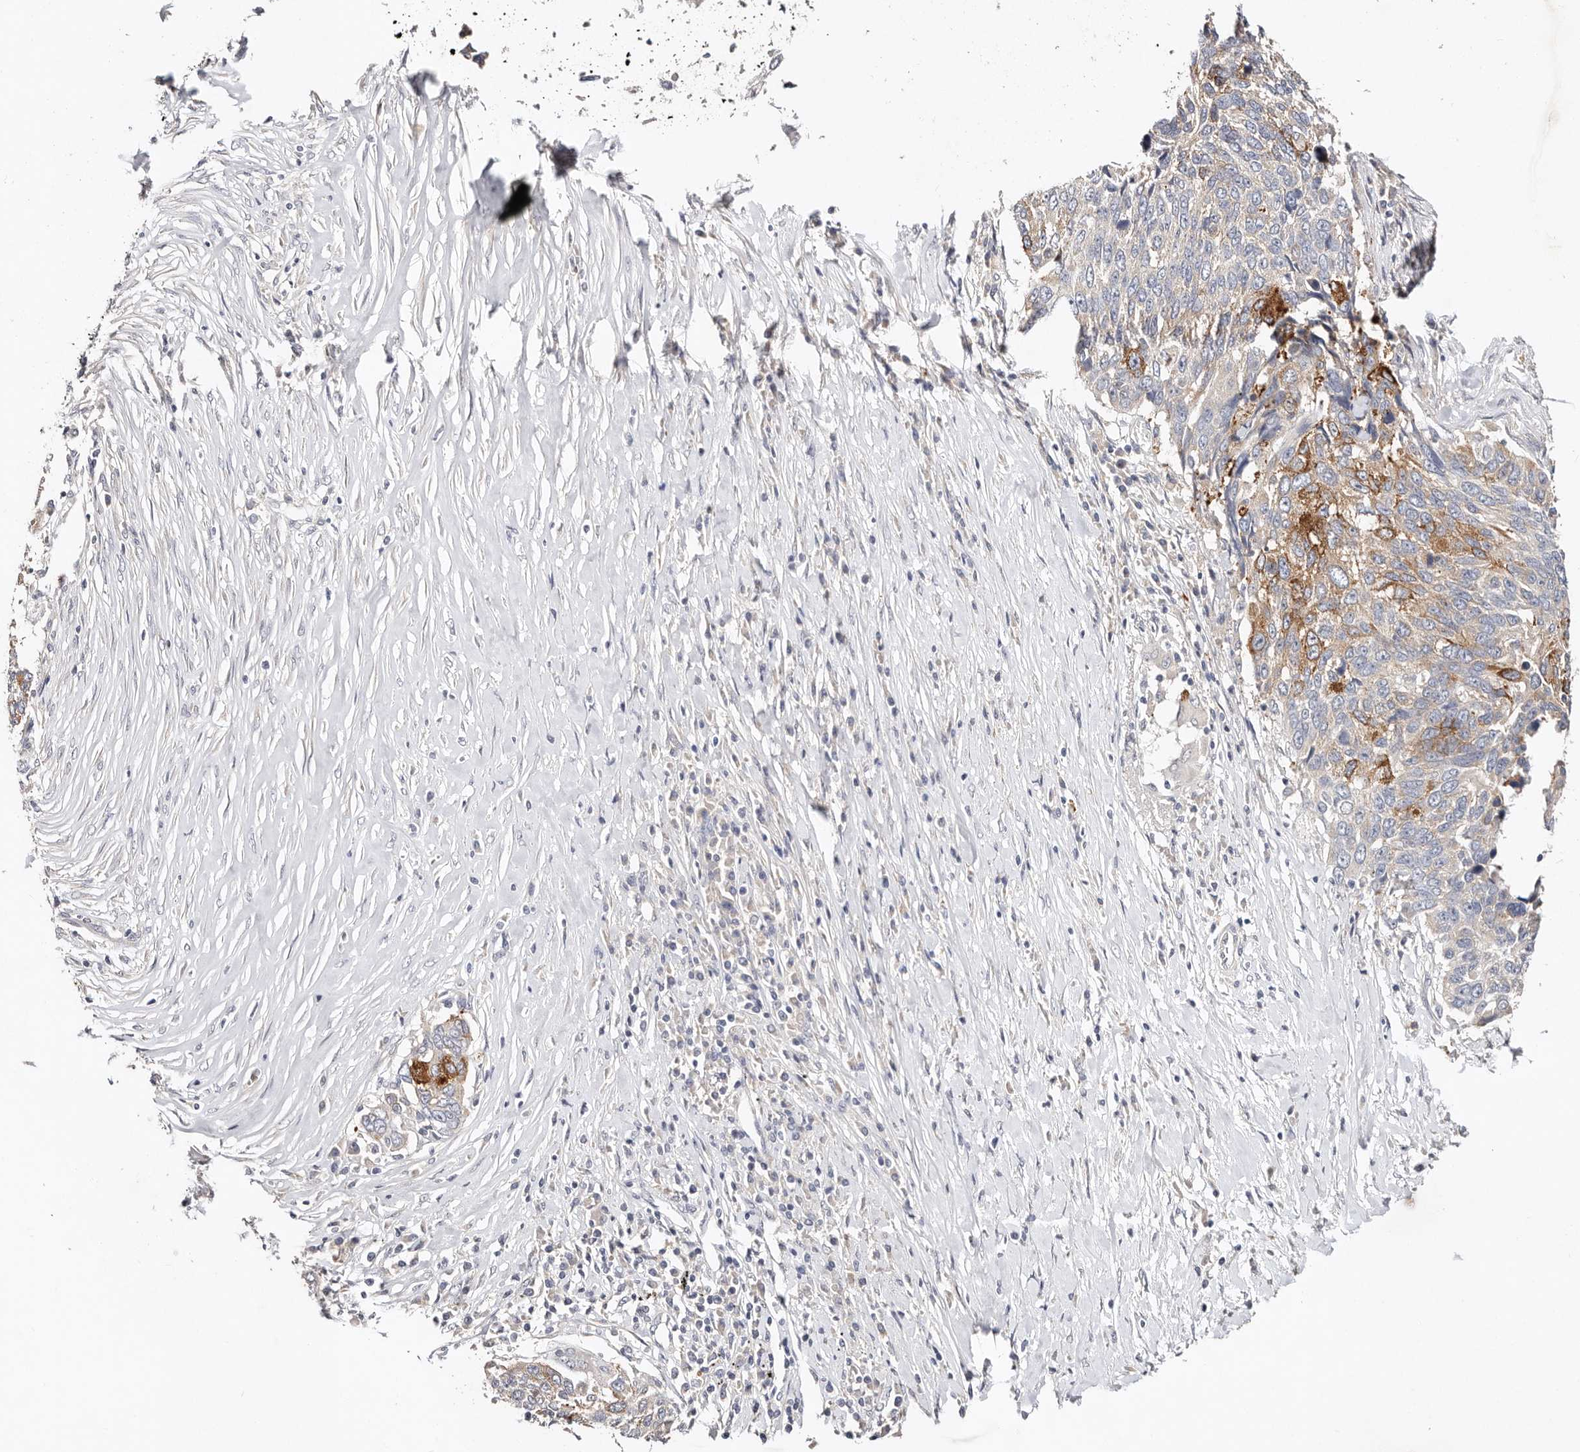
{"staining": {"intensity": "moderate", "quantity": "<25%", "location": "cytoplasmic/membranous"}, "tissue": "lung cancer", "cell_type": "Tumor cells", "image_type": "cancer", "snomed": [{"axis": "morphology", "description": "Squamous cell carcinoma, NOS"}, {"axis": "topography", "description": "Lung"}], "caption": "A micrograph of squamous cell carcinoma (lung) stained for a protein displays moderate cytoplasmic/membranous brown staining in tumor cells. (Stains: DAB in brown, nuclei in blue, Microscopy: brightfield microscopy at high magnification).", "gene": "VIPAS39", "patient": {"sex": "male", "age": 66}}